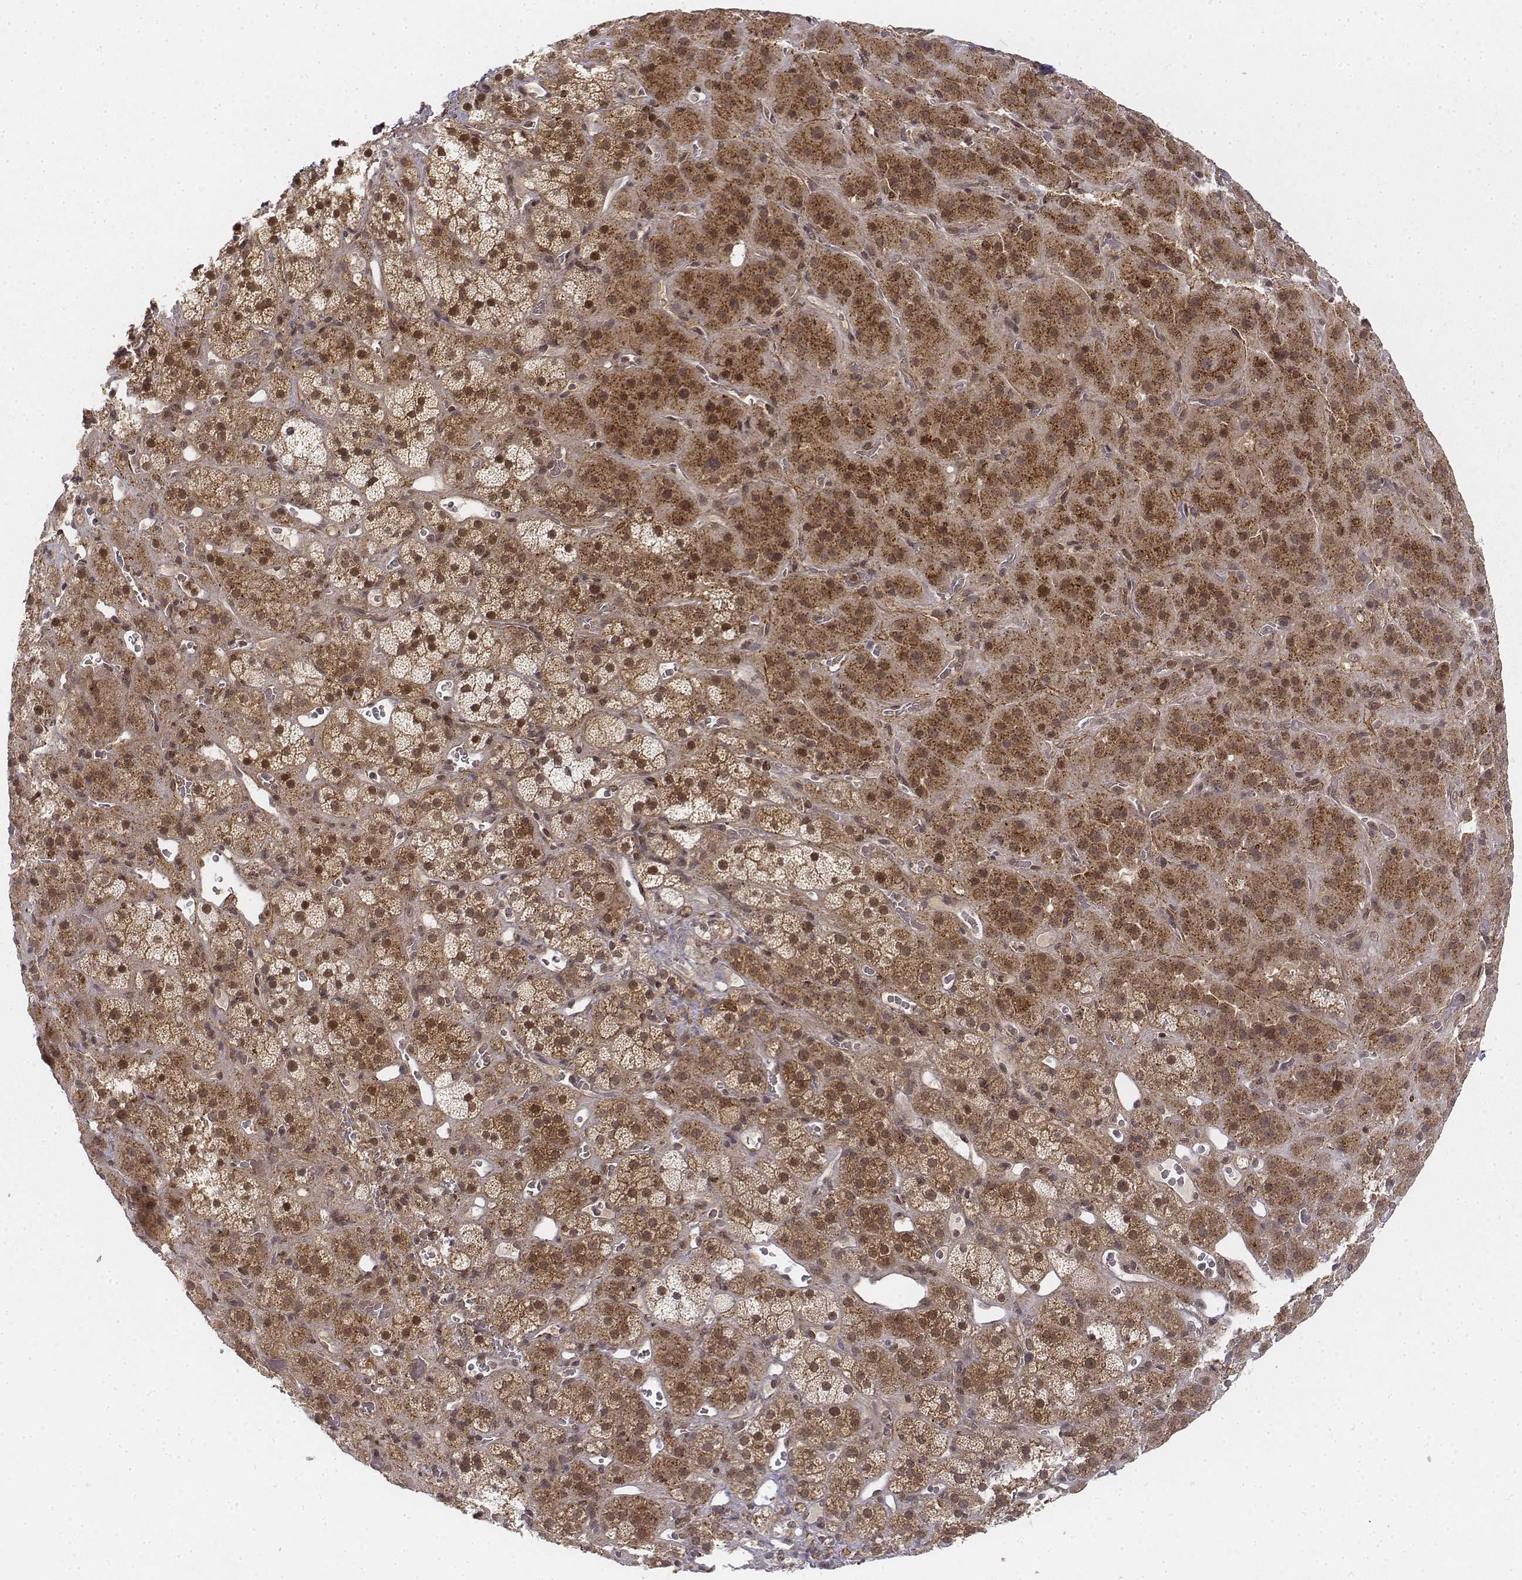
{"staining": {"intensity": "moderate", "quantity": ">75%", "location": "cytoplasmic/membranous,nuclear"}, "tissue": "adrenal gland", "cell_type": "Glandular cells", "image_type": "normal", "snomed": [{"axis": "morphology", "description": "Normal tissue, NOS"}, {"axis": "topography", "description": "Adrenal gland"}], "caption": "Protein expression analysis of unremarkable adrenal gland displays moderate cytoplasmic/membranous,nuclear expression in approximately >75% of glandular cells.", "gene": "ZFYVE19", "patient": {"sex": "male", "age": 57}}